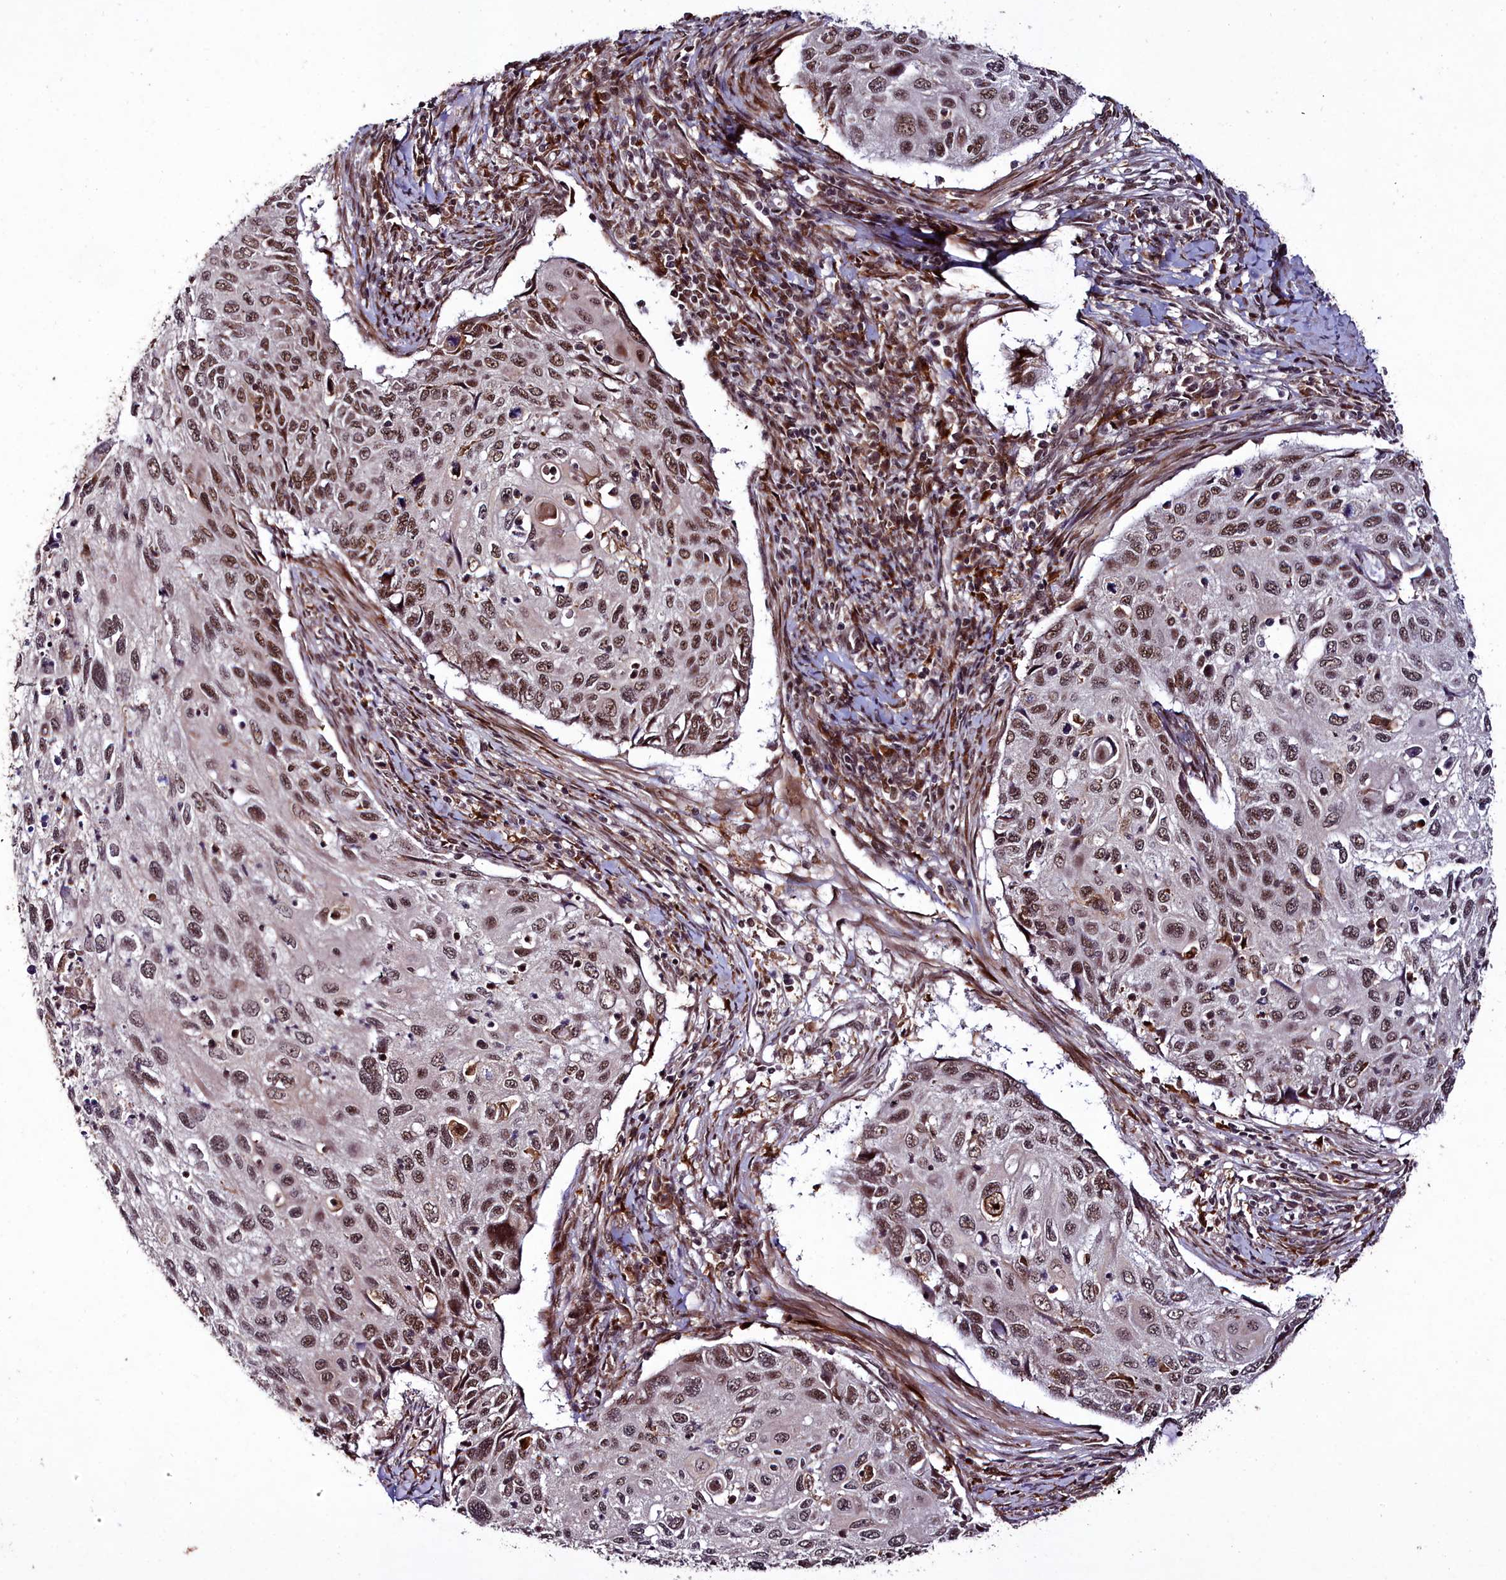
{"staining": {"intensity": "strong", "quantity": ">75%", "location": "nuclear"}, "tissue": "cervical cancer", "cell_type": "Tumor cells", "image_type": "cancer", "snomed": [{"axis": "morphology", "description": "Squamous cell carcinoma, NOS"}, {"axis": "topography", "description": "Cervix"}], "caption": "Immunohistochemical staining of human squamous cell carcinoma (cervical) demonstrates strong nuclear protein positivity in approximately >75% of tumor cells.", "gene": "CXXC1", "patient": {"sex": "female", "age": 70}}